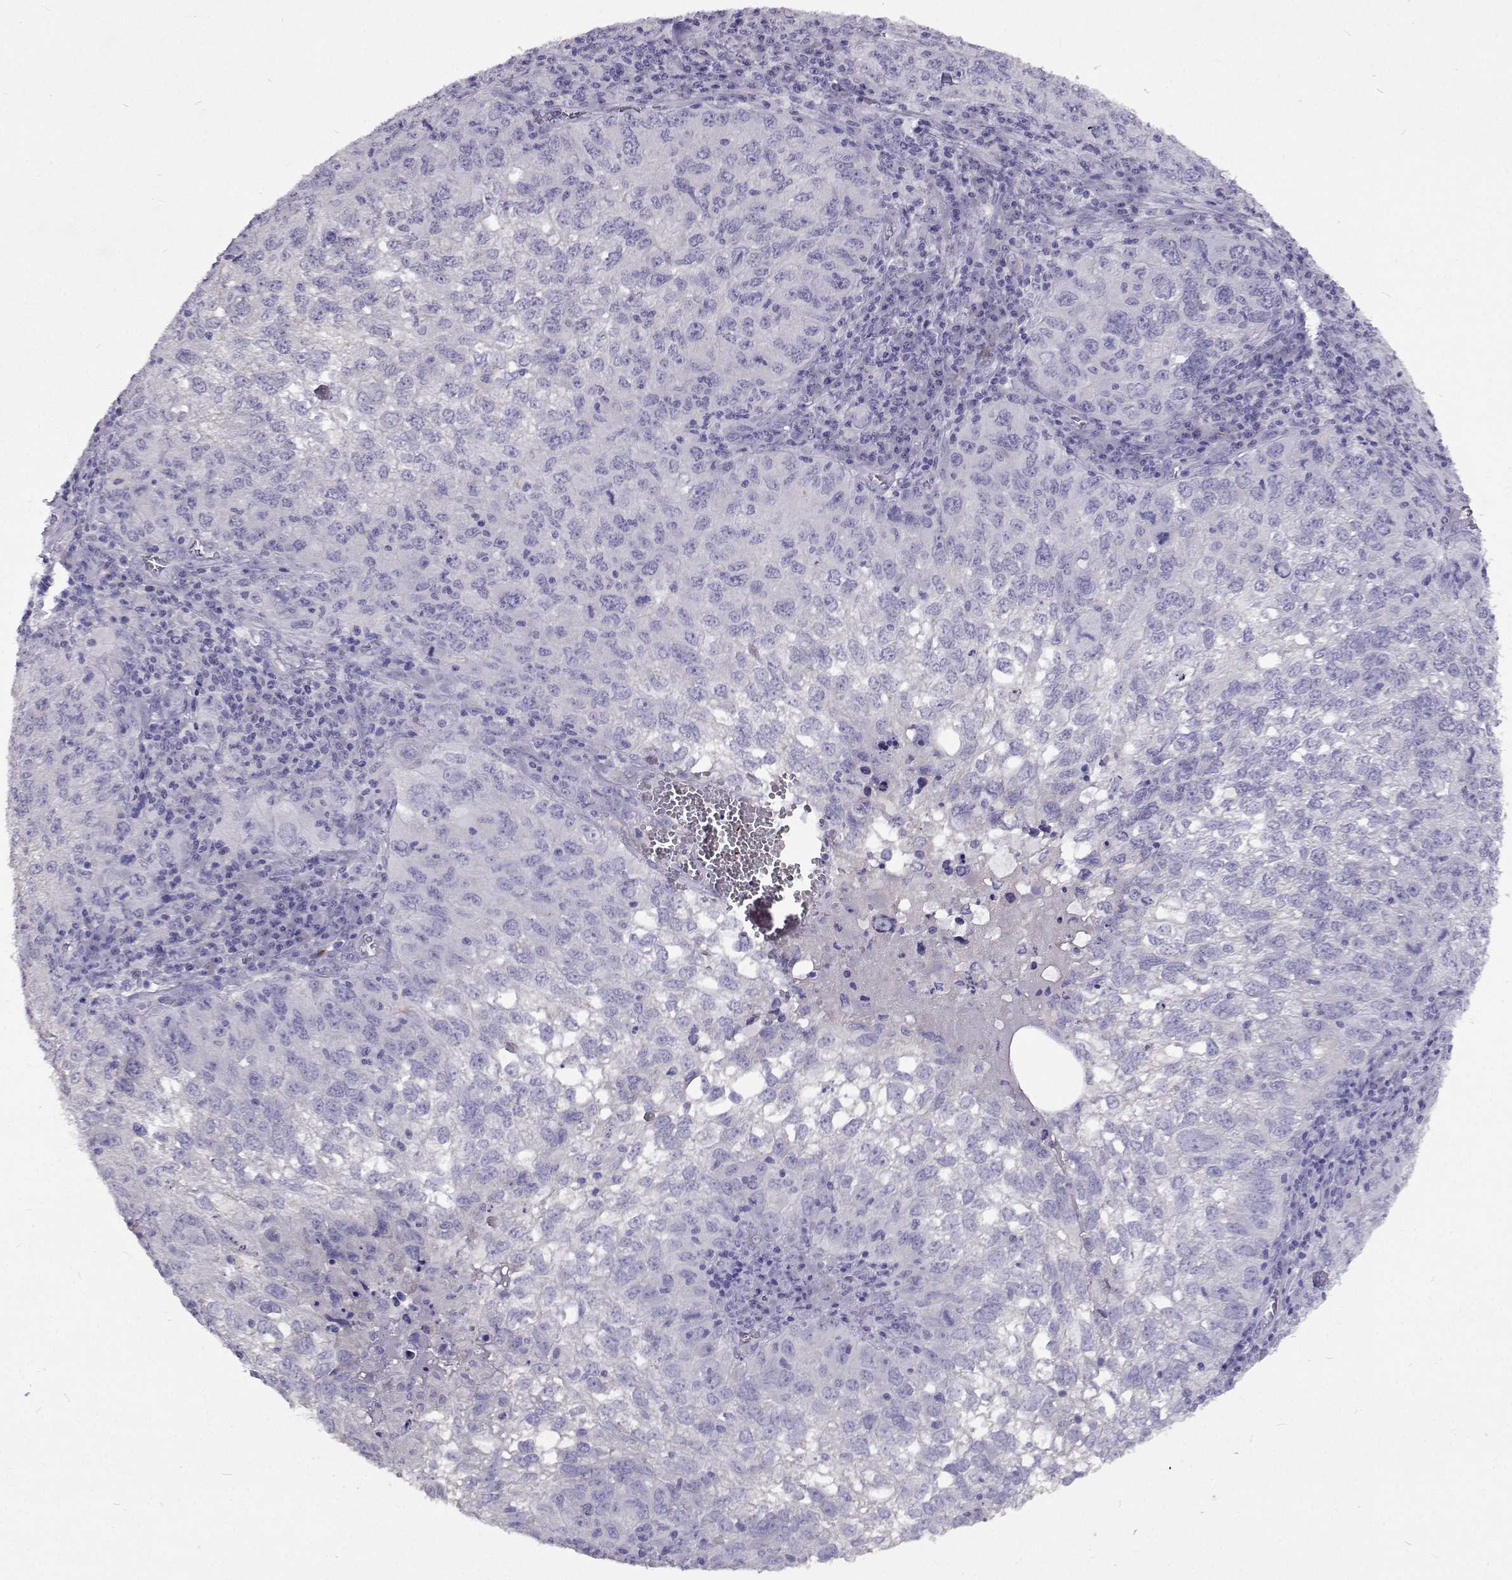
{"staining": {"intensity": "negative", "quantity": "none", "location": "none"}, "tissue": "cervical cancer", "cell_type": "Tumor cells", "image_type": "cancer", "snomed": [{"axis": "morphology", "description": "Squamous cell carcinoma, NOS"}, {"axis": "topography", "description": "Cervix"}], "caption": "Immunohistochemical staining of squamous cell carcinoma (cervical) exhibits no significant positivity in tumor cells.", "gene": "CFAP44", "patient": {"sex": "female", "age": 55}}